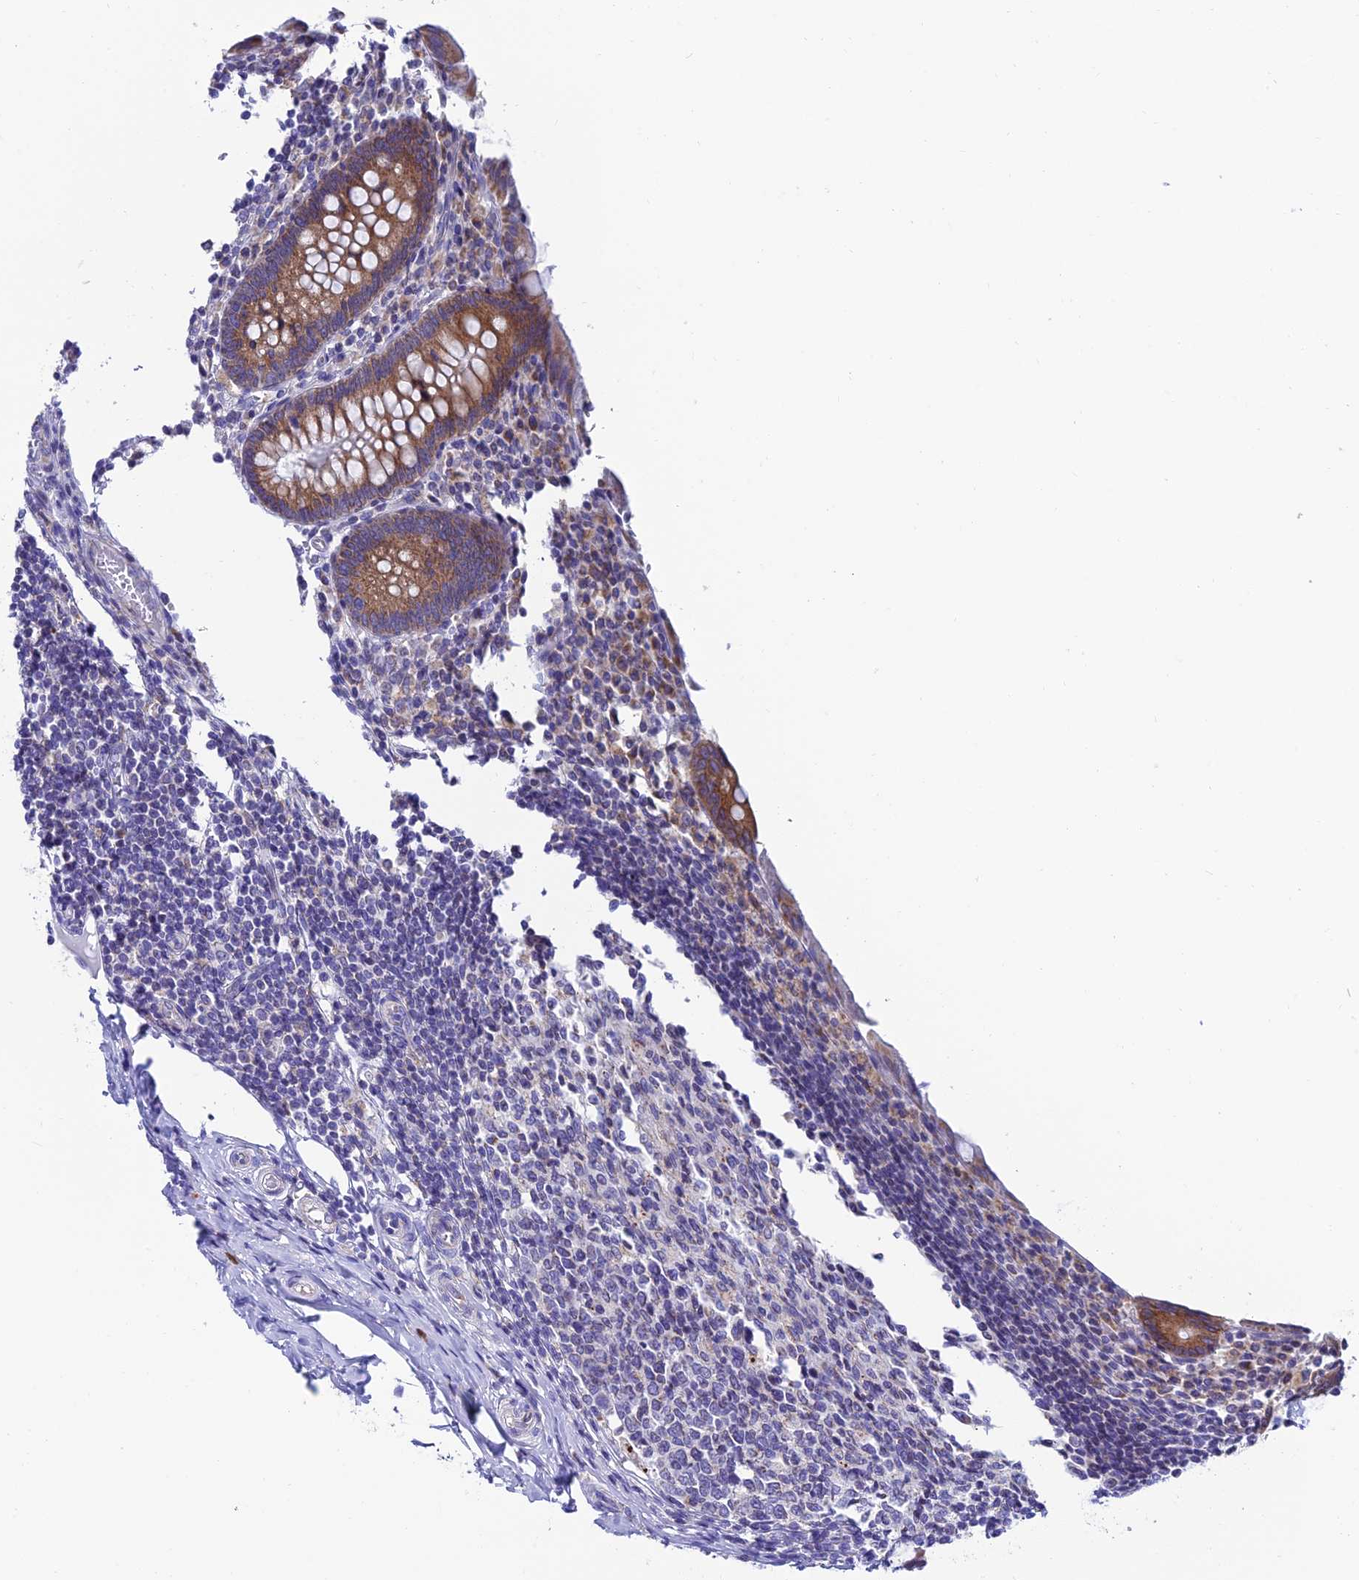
{"staining": {"intensity": "moderate", "quantity": ">75%", "location": "cytoplasmic/membranous"}, "tissue": "appendix", "cell_type": "Glandular cells", "image_type": "normal", "snomed": [{"axis": "morphology", "description": "Normal tissue, NOS"}, {"axis": "topography", "description": "Appendix"}], "caption": "Immunohistochemistry (DAB) staining of unremarkable human appendix shows moderate cytoplasmic/membranous protein positivity in approximately >75% of glandular cells. The protein of interest is shown in brown color, while the nuclei are stained blue.", "gene": "REEP4", "patient": {"sex": "female", "age": 17}}